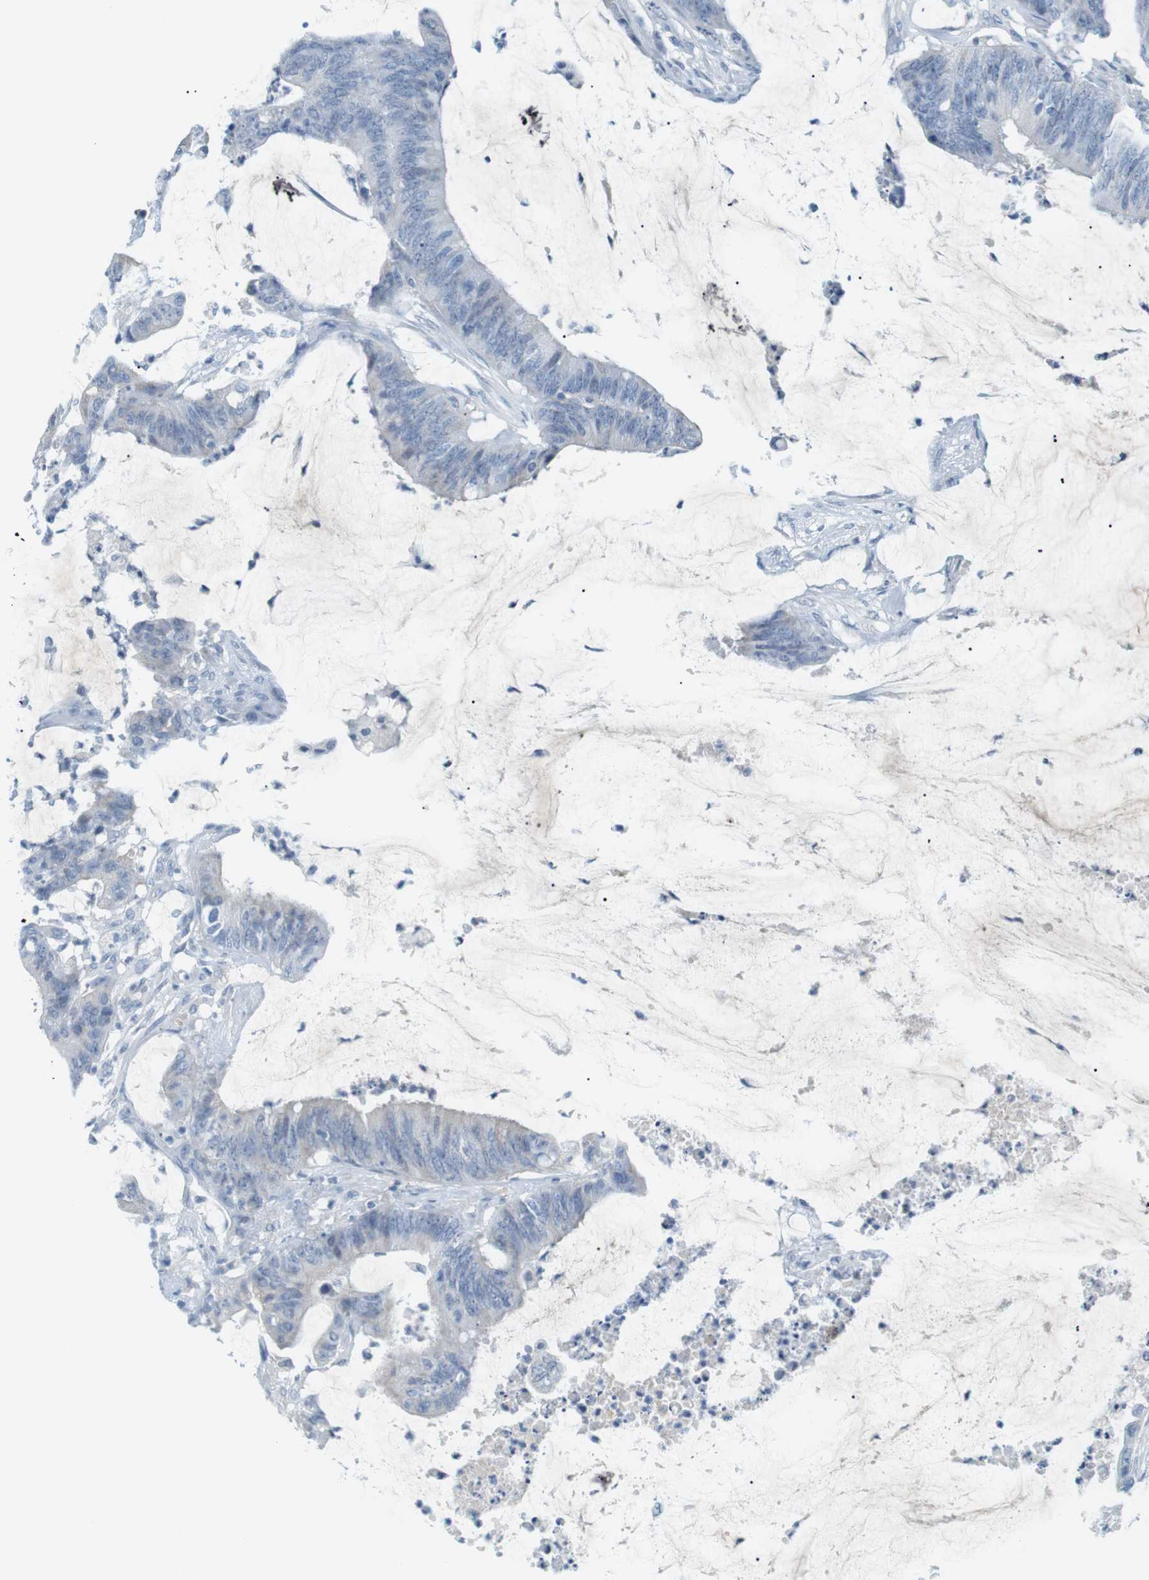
{"staining": {"intensity": "negative", "quantity": "none", "location": "none"}, "tissue": "colorectal cancer", "cell_type": "Tumor cells", "image_type": "cancer", "snomed": [{"axis": "morphology", "description": "Adenocarcinoma, NOS"}, {"axis": "topography", "description": "Rectum"}], "caption": "Colorectal cancer was stained to show a protein in brown. There is no significant expression in tumor cells.", "gene": "AZGP1", "patient": {"sex": "female", "age": 66}}